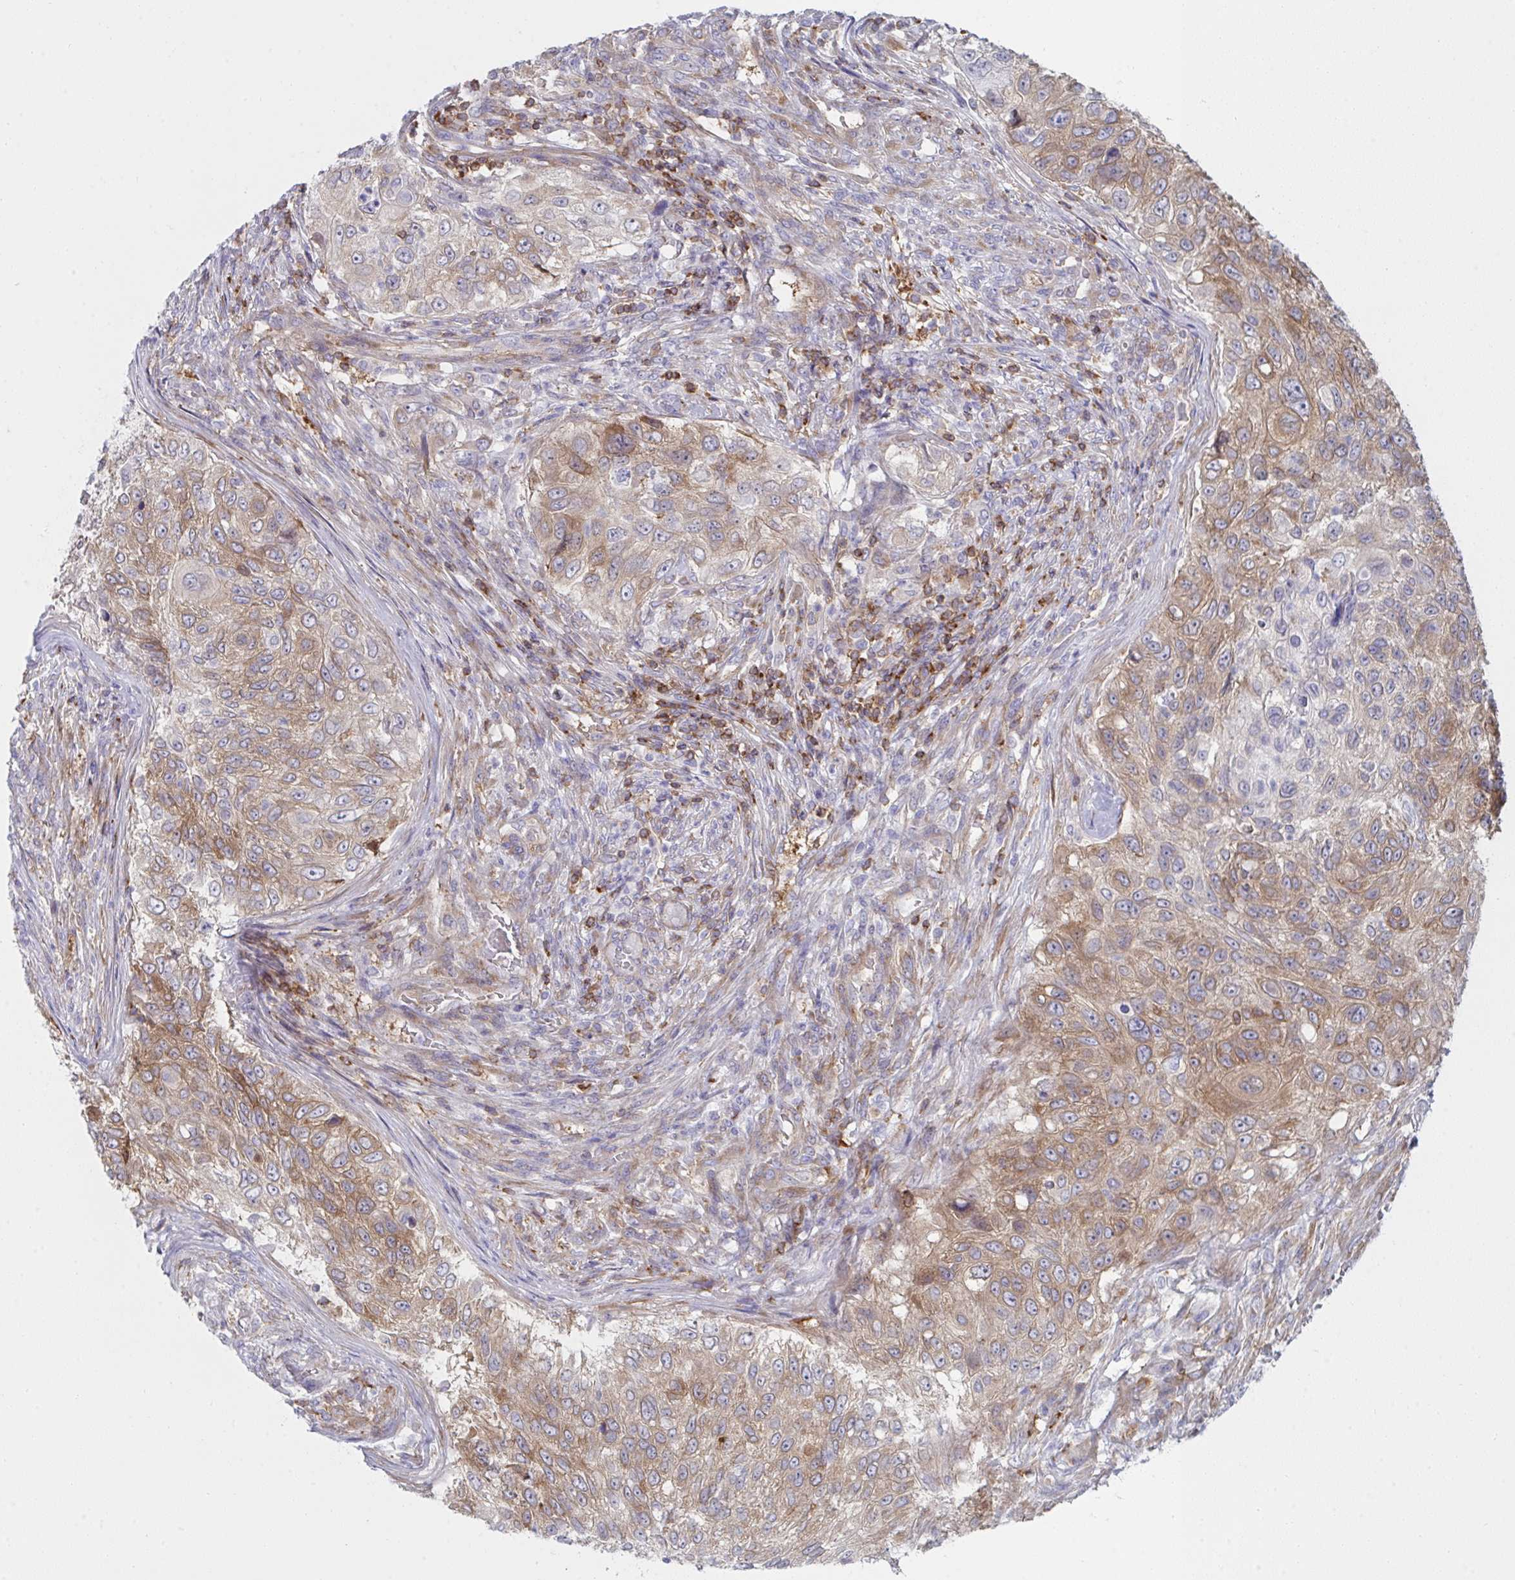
{"staining": {"intensity": "moderate", "quantity": "25%-75%", "location": "cytoplasmic/membranous"}, "tissue": "urothelial cancer", "cell_type": "Tumor cells", "image_type": "cancer", "snomed": [{"axis": "morphology", "description": "Urothelial carcinoma, High grade"}, {"axis": "topography", "description": "Urinary bladder"}], "caption": "Protein staining by immunohistochemistry displays moderate cytoplasmic/membranous positivity in about 25%-75% of tumor cells in urothelial carcinoma (high-grade). (DAB (3,3'-diaminobenzidine) = brown stain, brightfield microscopy at high magnification).", "gene": "WNK1", "patient": {"sex": "female", "age": 60}}